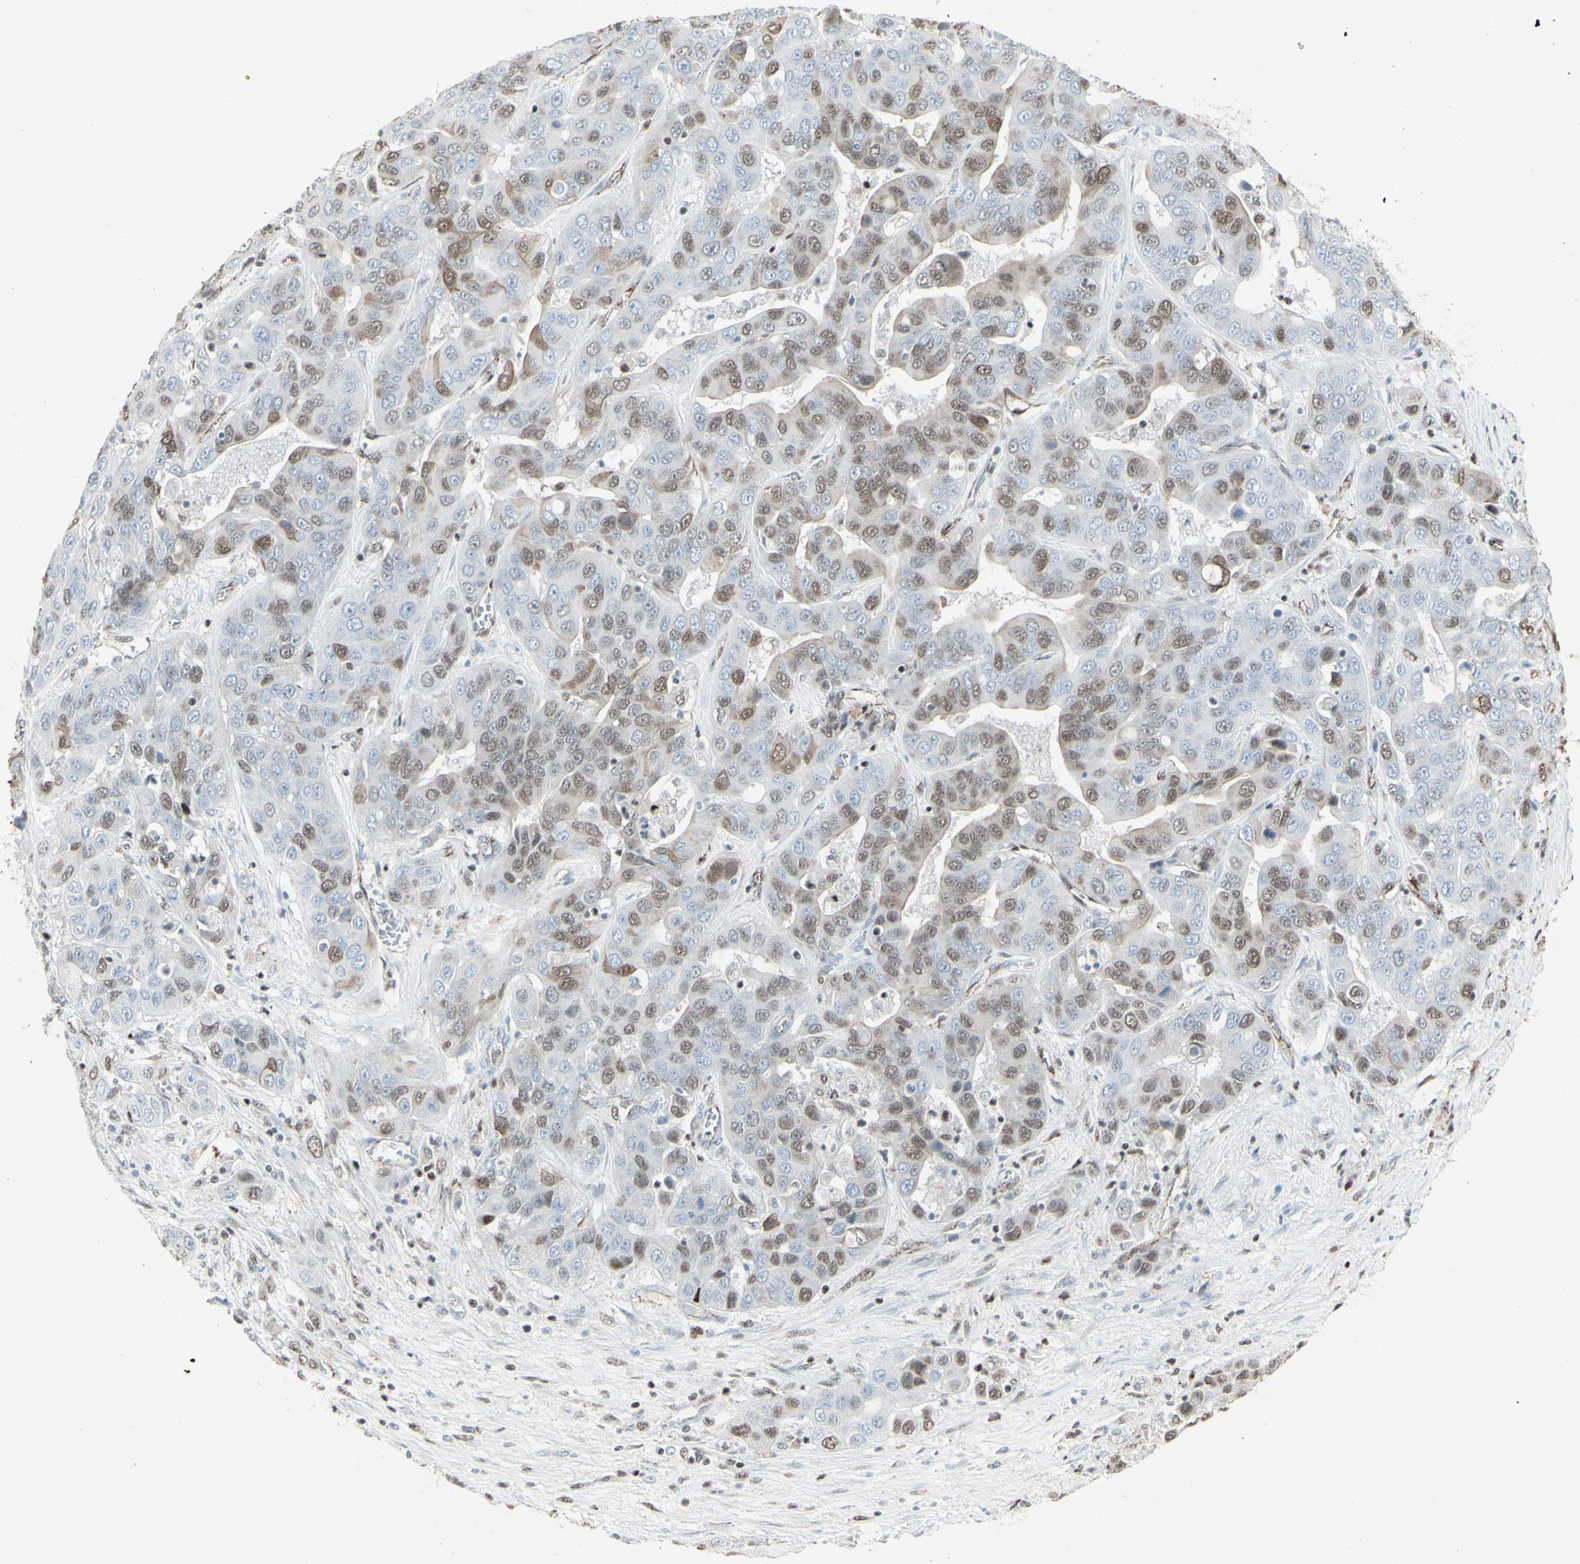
{"staining": {"intensity": "weak", "quantity": "25%-75%", "location": "cytoplasmic/membranous,nuclear"}, "tissue": "liver cancer", "cell_type": "Tumor cells", "image_type": "cancer", "snomed": [{"axis": "morphology", "description": "Cholangiocarcinoma"}, {"axis": "topography", "description": "Liver"}], "caption": "The immunohistochemical stain highlights weak cytoplasmic/membranous and nuclear expression in tumor cells of liver cholangiocarcinoma tissue.", "gene": "GJA1", "patient": {"sex": "female", "age": 52}}